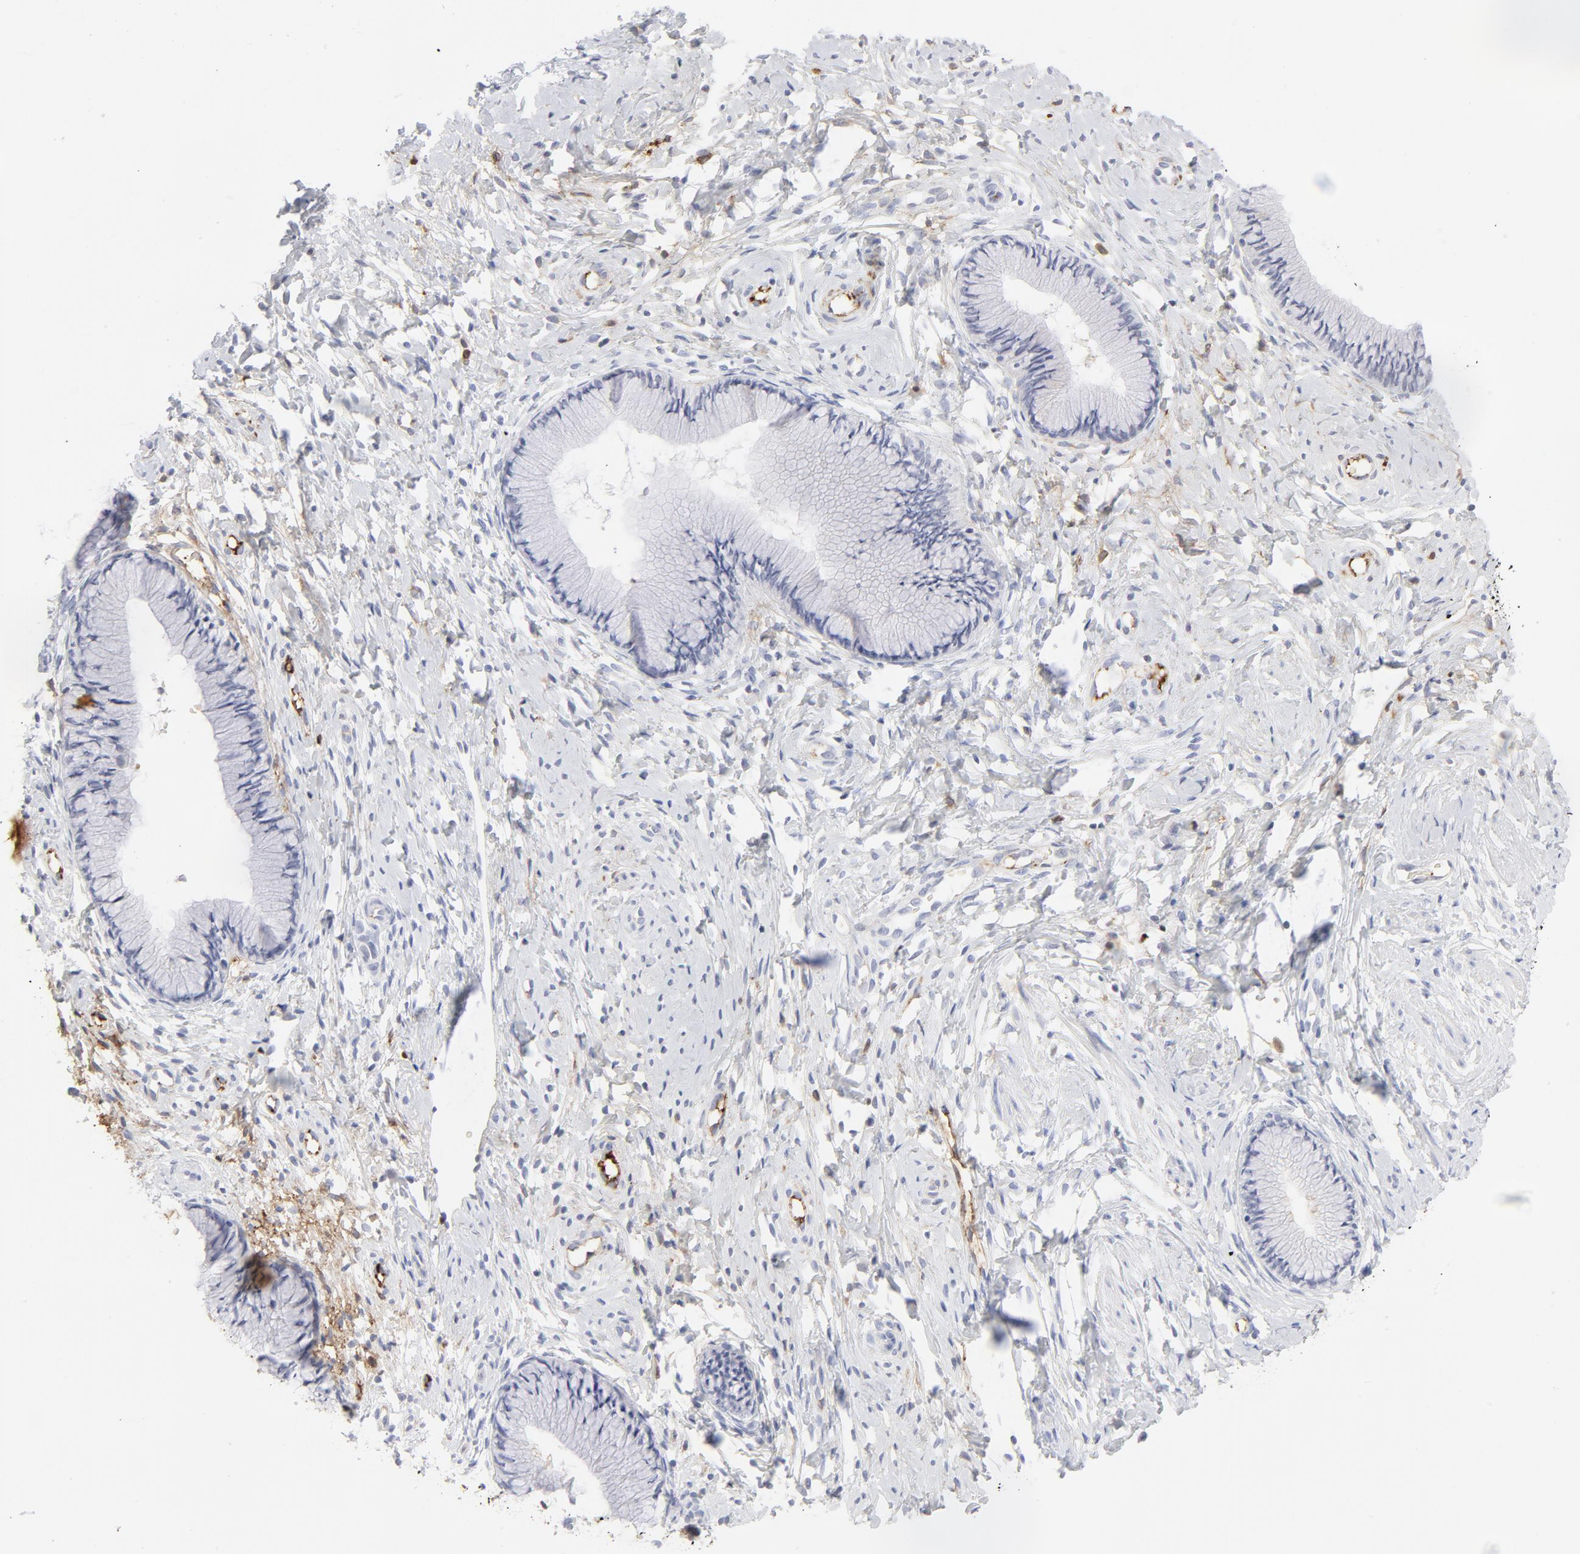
{"staining": {"intensity": "negative", "quantity": "none", "location": "none"}, "tissue": "cervix", "cell_type": "Glandular cells", "image_type": "normal", "snomed": [{"axis": "morphology", "description": "Normal tissue, NOS"}, {"axis": "topography", "description": "Cervix"}], "caption": "Glandular cells show no significant protein staining in benign cervix. (DAB immunohistochemistry (IHC) with hematoxylin counter stain).", "gene": "PLAT", "patient": {"sex": "female", "age": 46}}